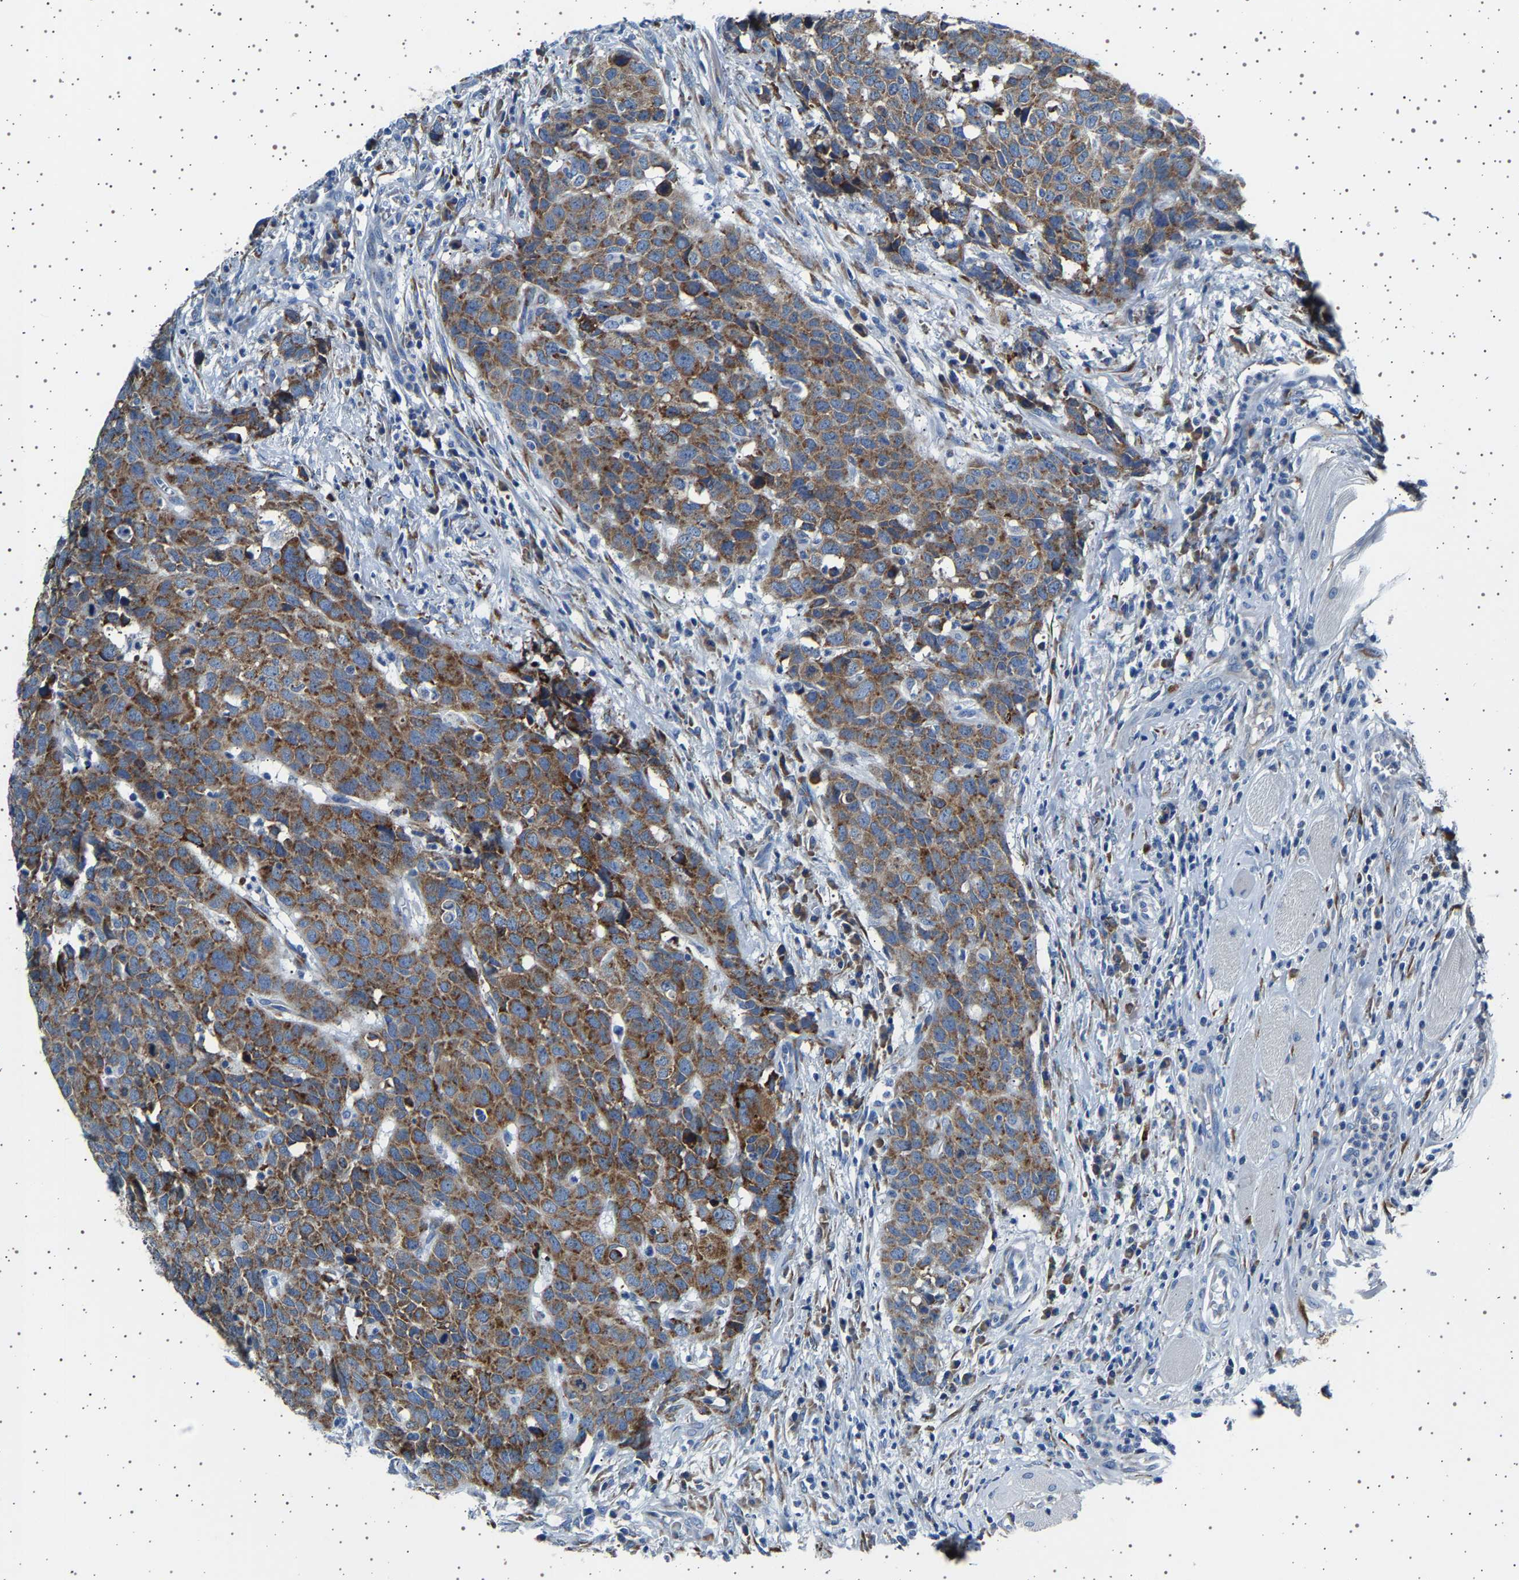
{"staining": {"intensity": "moderate", "quantity": ">75%", "location": "cytoplasmic/membranous"}, "tissue": "head and neck cancer", "cell_type": "Tumor cells", "image_type": "cancer", "snomed": [{"axis": "morphology", "description": "Squamous cell carcinoma, NOS"}, {"axis": "topography", "description": "Head-Neck"}], "caption": "Brown immunohistochemical staining in head and neck cancer (squamous cell carcinoma) exhibits moderate cytoplasmic/membranous positivity in about >75% of tumor cells. (Stains: DAB in brown, nuclei in blue, Microscopy: brightfield microscopy at high magnification).", "gene": "FTCD", "patient": {"sex": "male", "age": 66}}